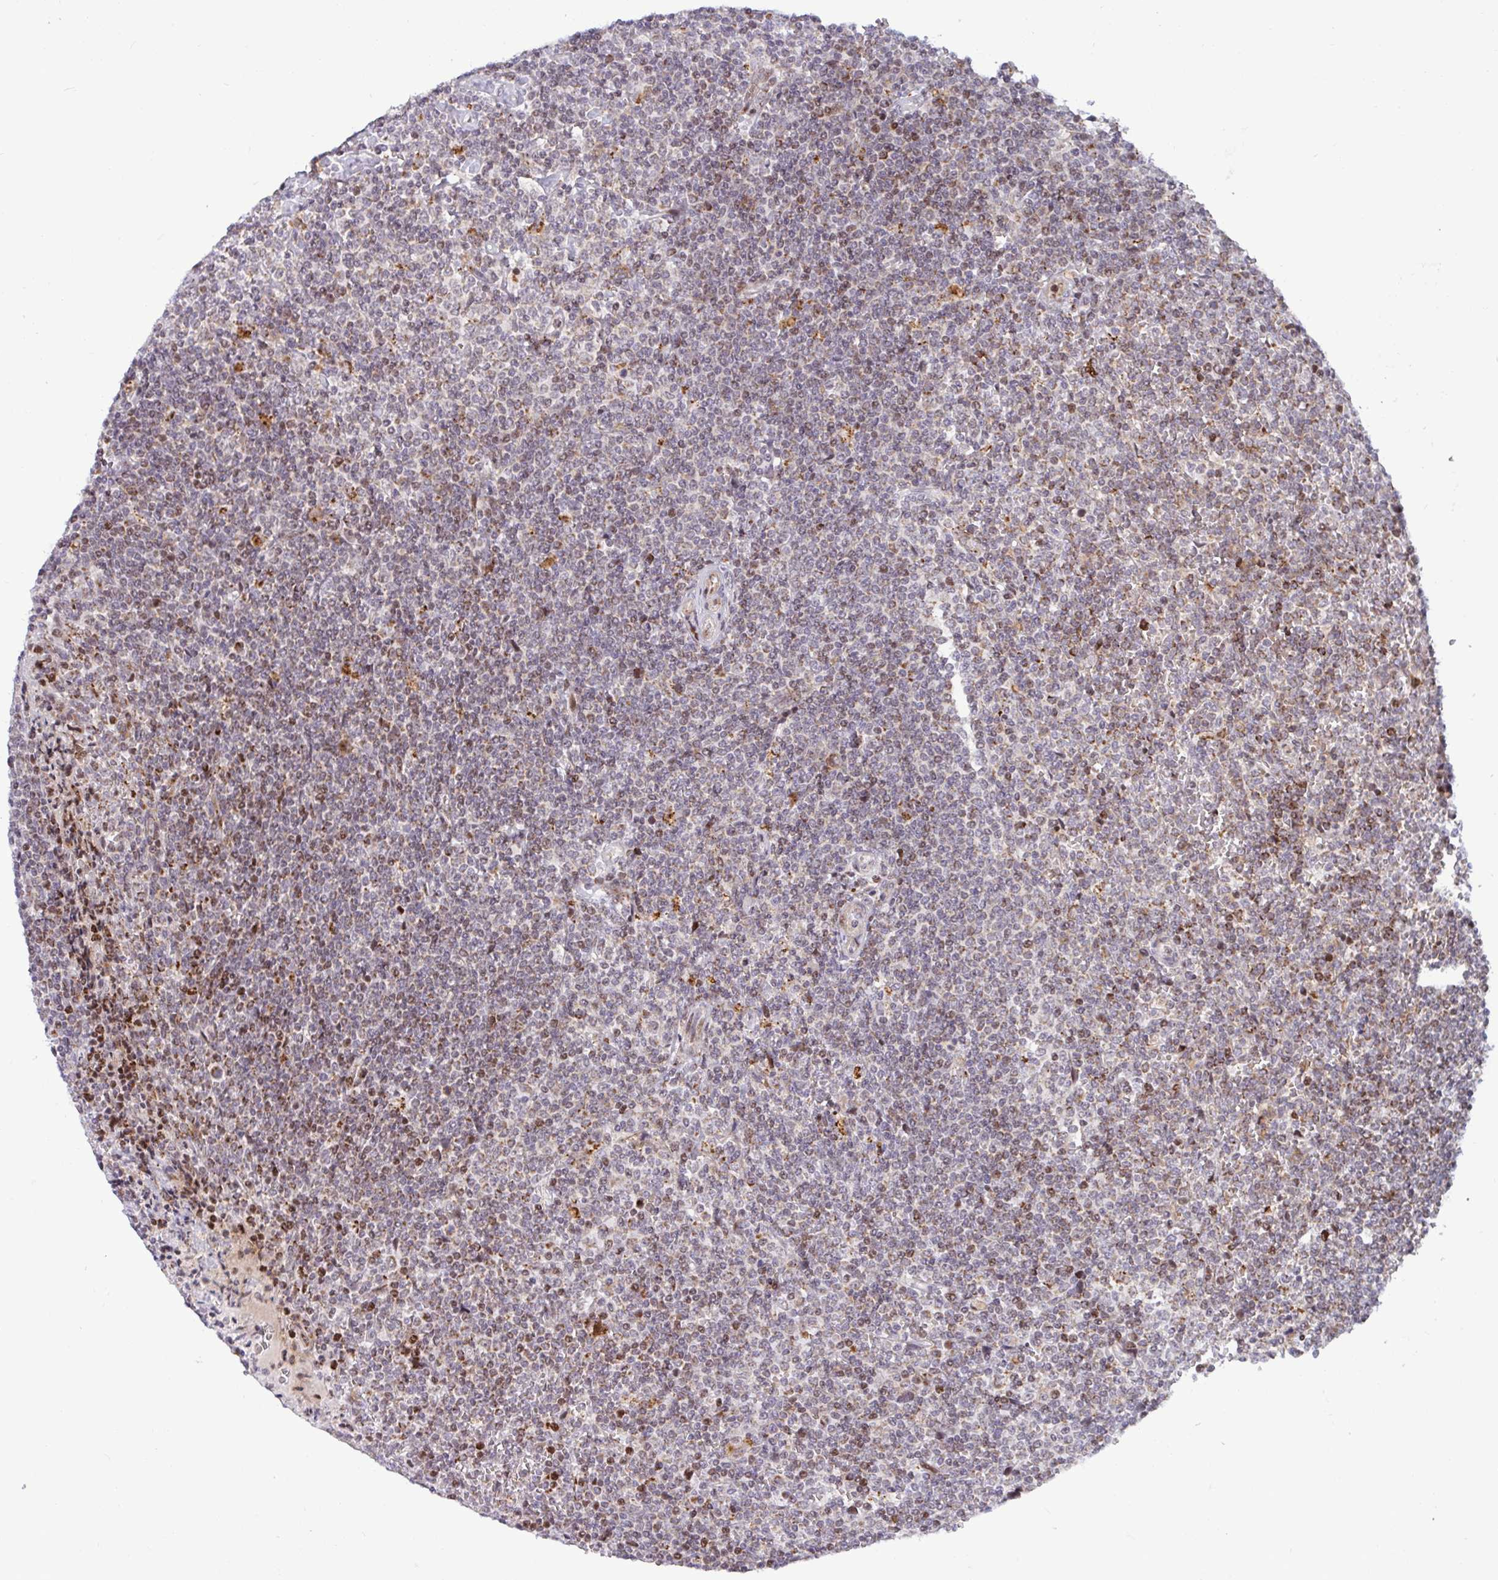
{"staining": {"intensity": "moderate", "quantity": "25%-75%", "location": "cytoplasmic/membranous"}, "tissue": "lymphoma", "cell_type": "Tumor cells", "image_type": "cancer", "snomed": [{"axis": "morphology", "description": "Malignant lymphoma, non-Hodgkin's type, Low grade"}, {"axis": "topography", "description": "Spleen"}], "caption": "Immunohistochemical staining of lymphoma shows moderate cytoplasmic/membranous protein expression in approximately 25%-75% of tumor cells.", "gene": "DZIP1", "patient": {"sex": "female", "age": 19}}